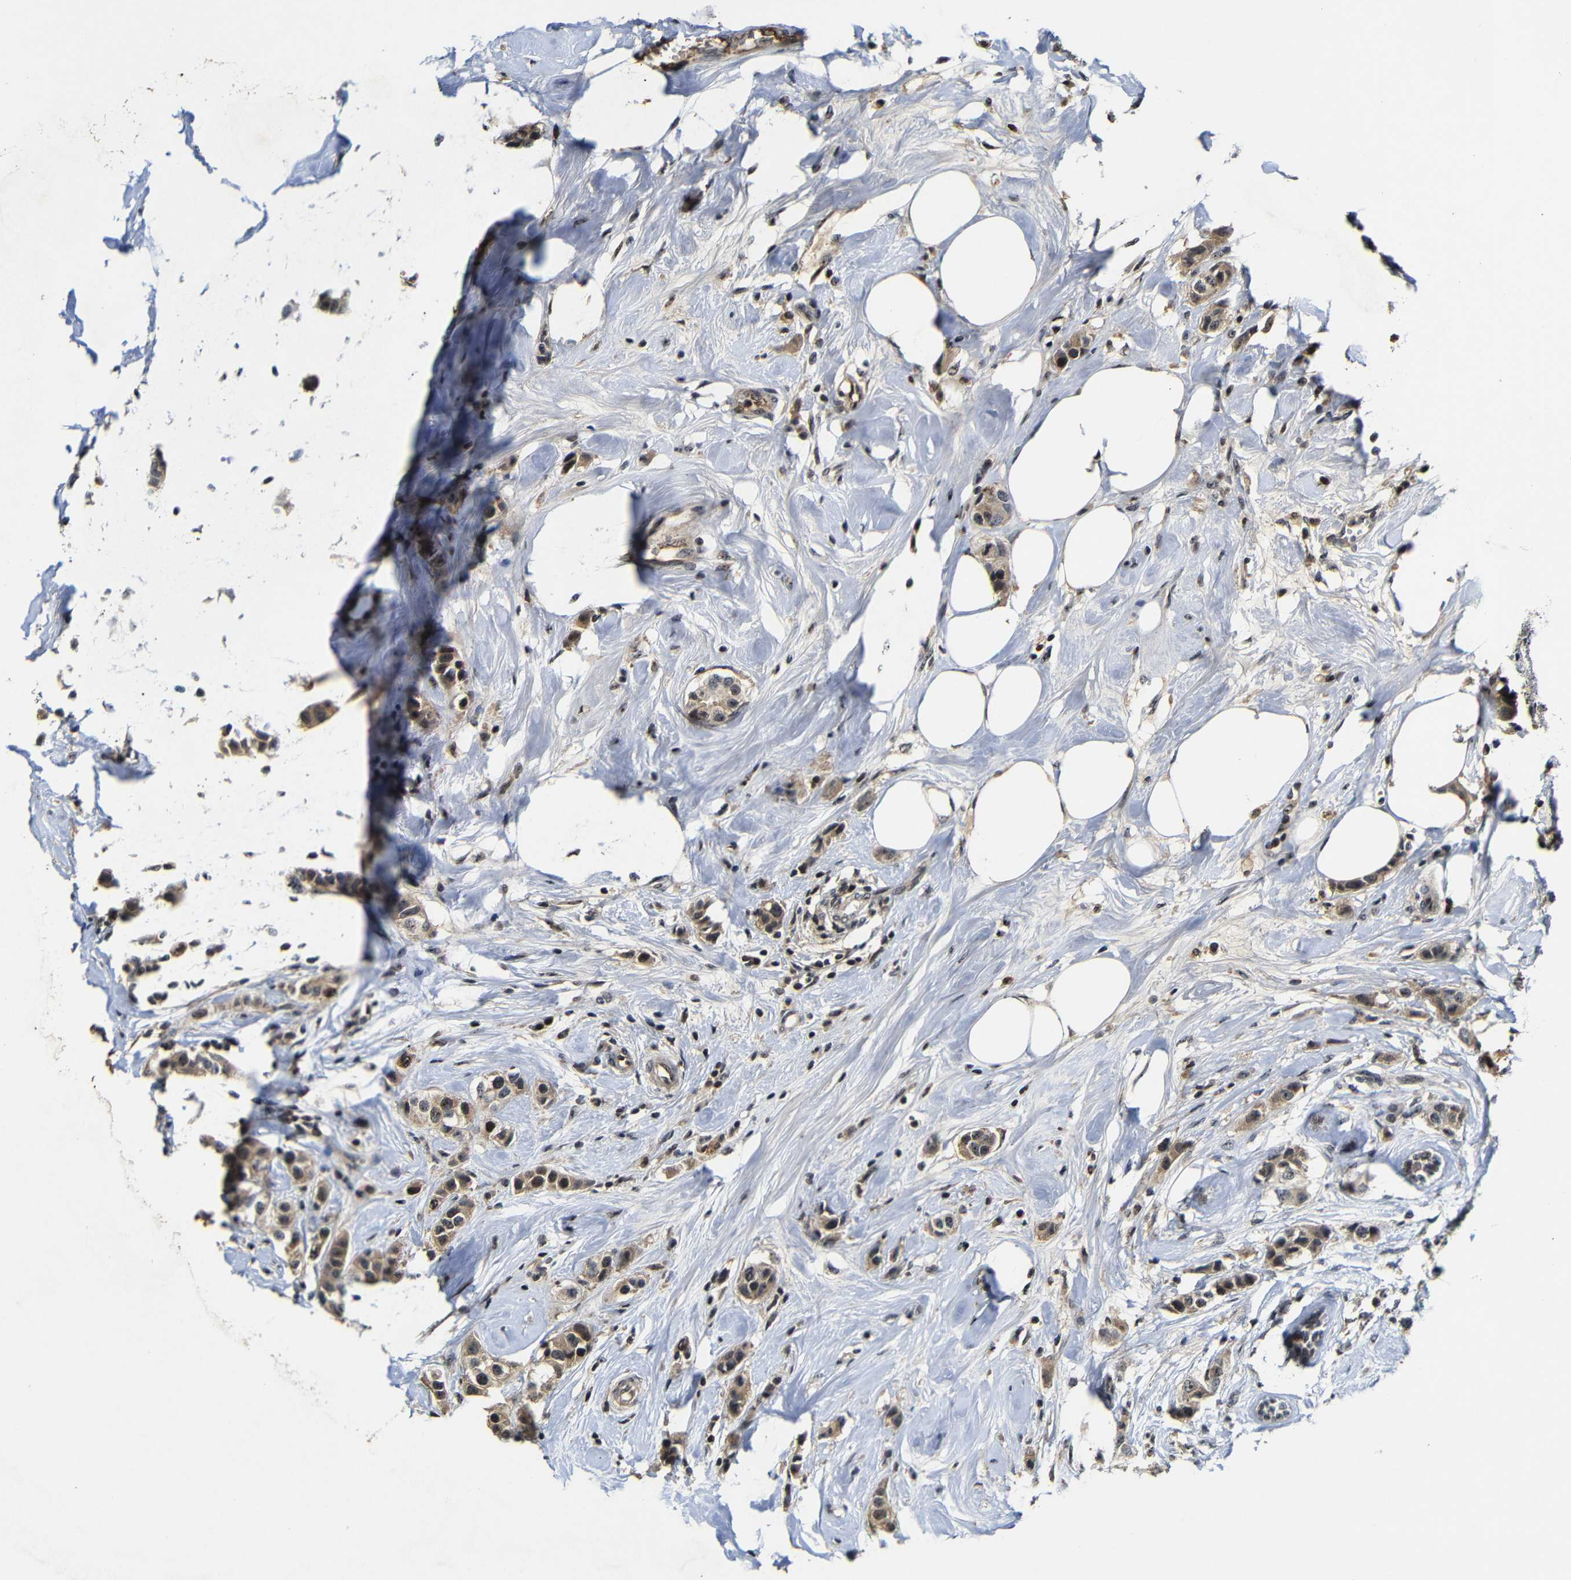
{"staining": {"intensity": "moderate", "quantity": "25%-75%", "location": "cytoplasmic/membranous,nuclear"}, "tissue": "breast cancer", "cell_type": "Tumor cells", "image_type": "cancer", "snomed": [{"axis": "morphology", "description": "Normal tissue, NOS"}, {"axis": "morphology", "description": "Duct carcinoma"}, {"axis": "topography", "description": "Breast"}], "caption": "Breast cancer stained with a brown dye displays moderate cytoplasmic/membranous and nuclear positive expression in approximately 25%-75% of tumor cells.", "gene": "MYC", "patient": {"sex": "female", "age": 50}}